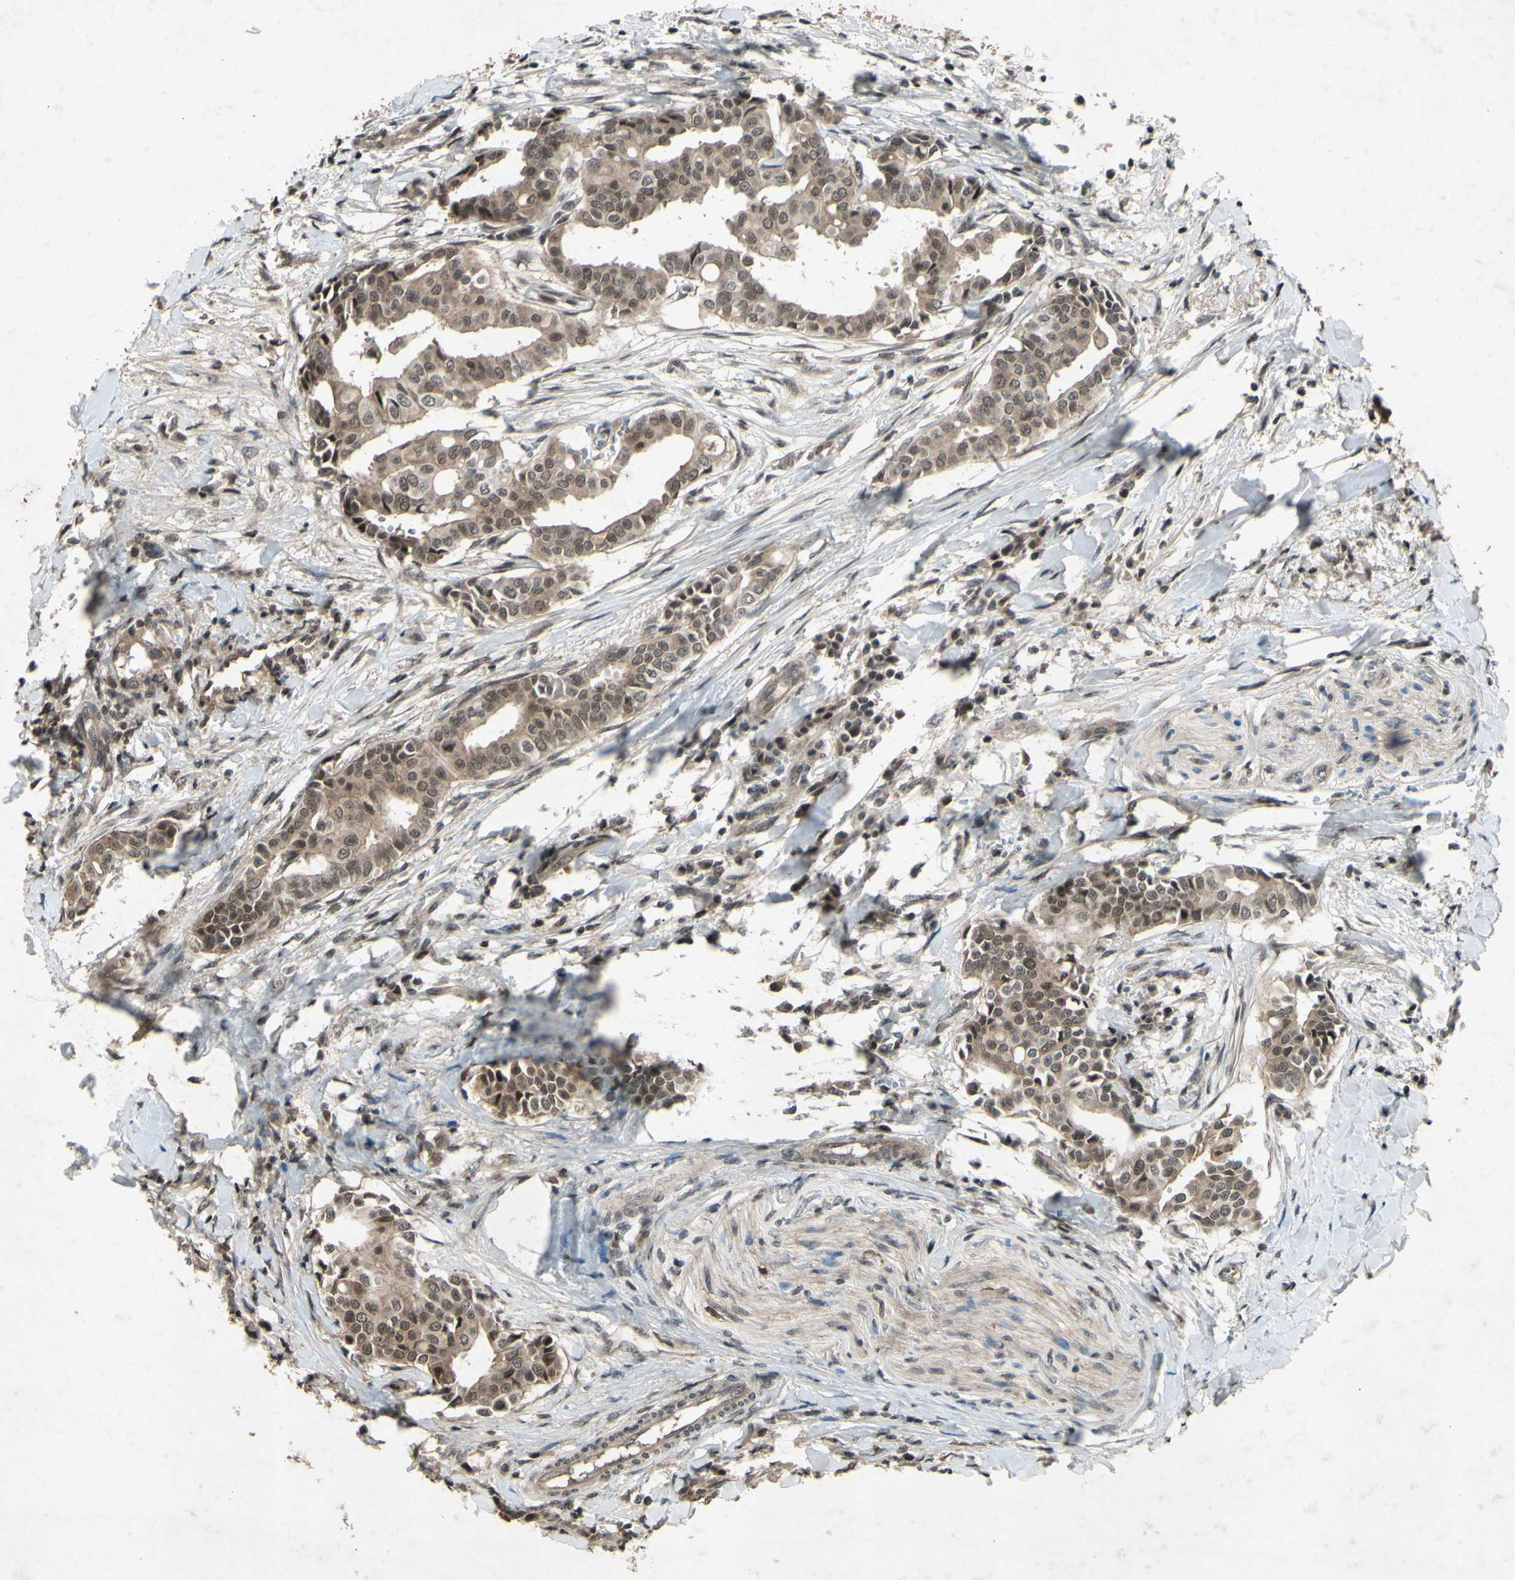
{"staining": {"intensity": "weak", "quantity": ">75%", "location": "cytoplasmic/membranous,nuclear"}, "tissue": "head and neck cancer", "cell_type": "Tumor cells", "image_type": "cancer", "snomed": [{"axis": "morphology", "description": "Adenocarcinoma, NOS"}, {"axis": "topography", "description": "Salivary gland"}, {"axis": "topography", "description": "Head-Neck"}], "caption": "This photomicrograph reveals IHC staining of head and neck cancer (adenocarcinoma), with low weak cytoplasmic/membranous and nuclear positivity in about >75% of tumor cells.", "gene": "SNW1", "patient": {"sex": "female", "age": 59}}